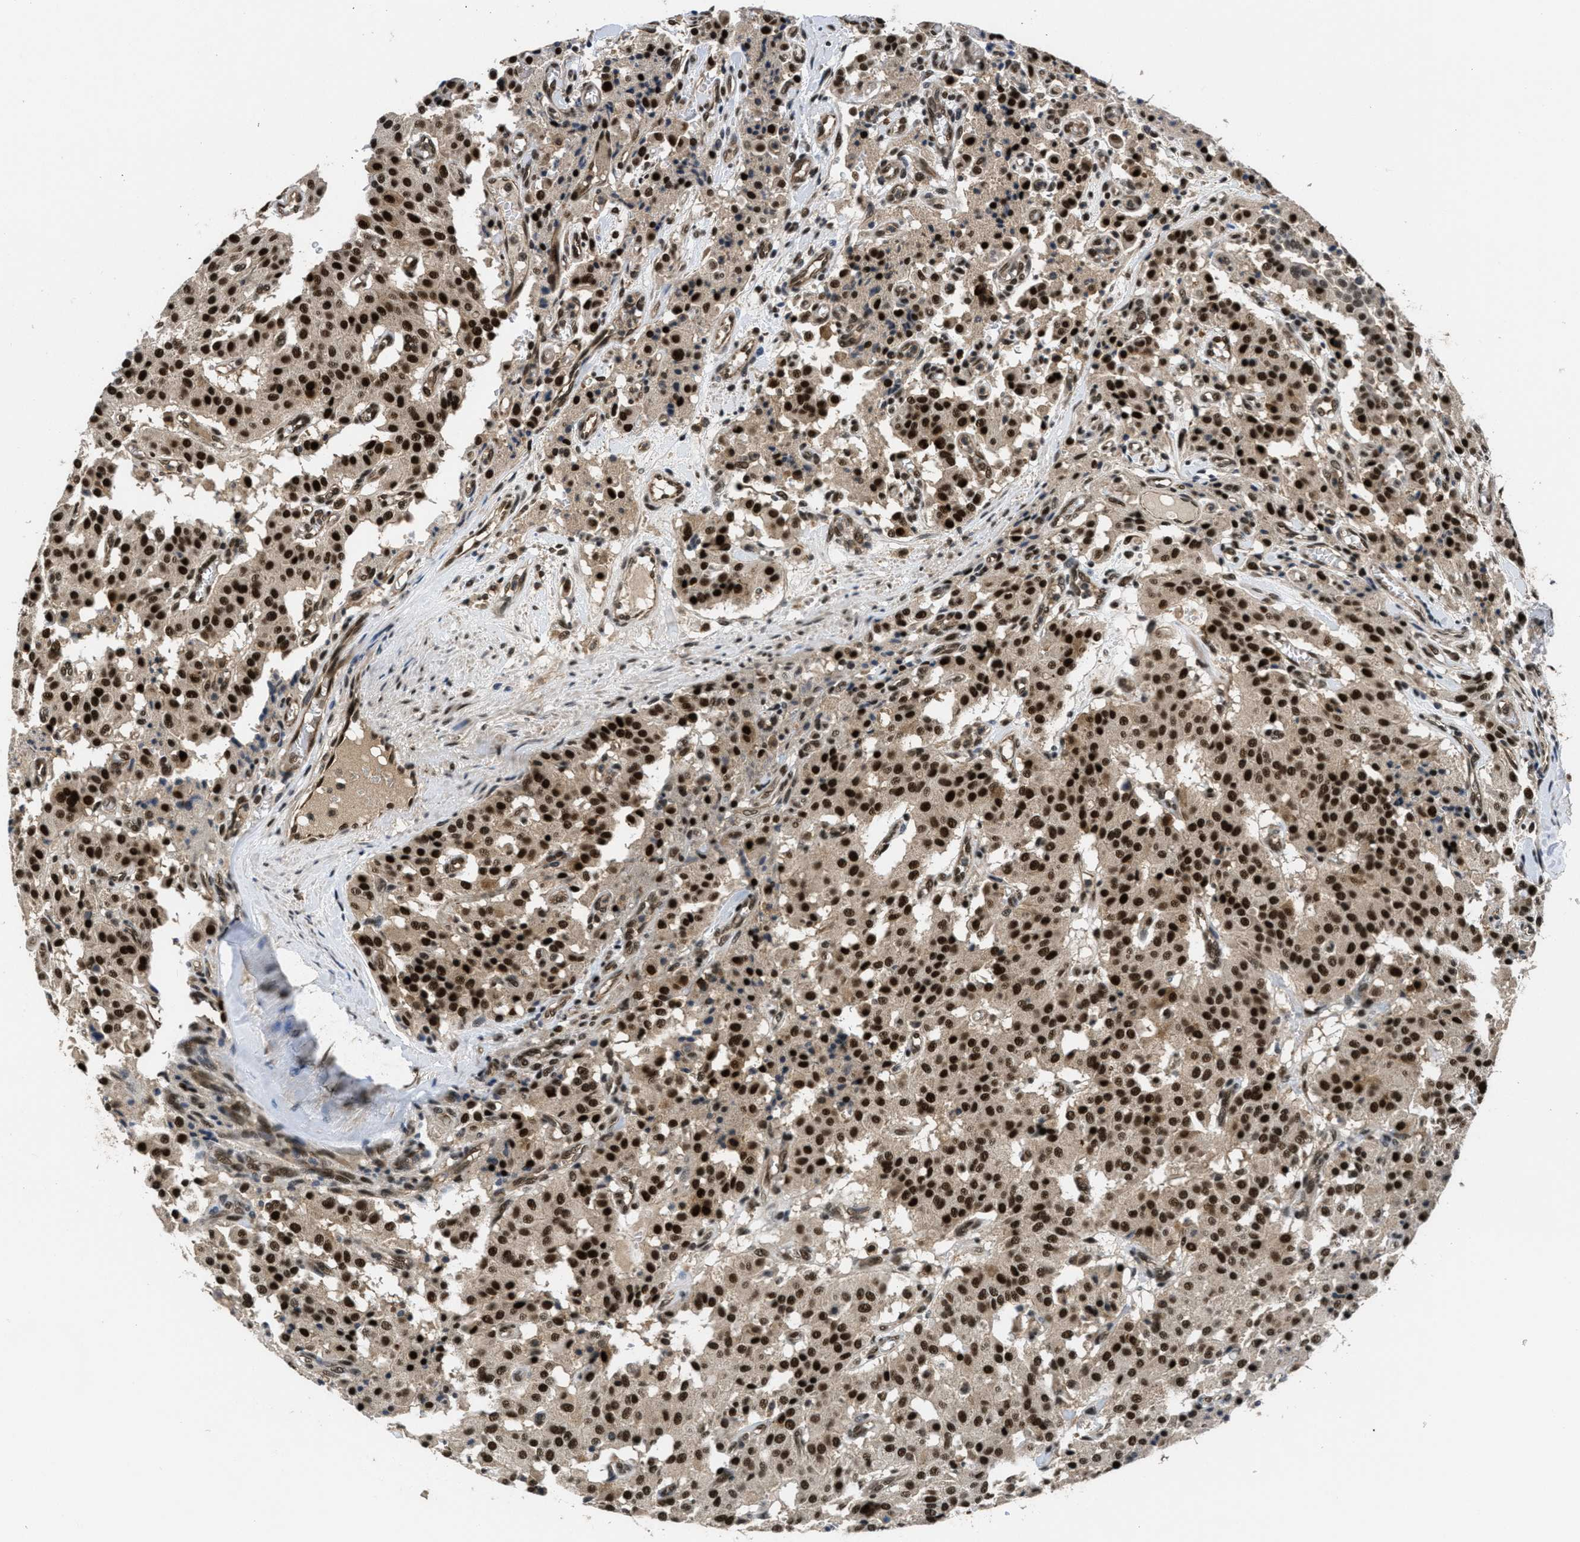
{"staining": {"intensity": "strong", "quantity": ">75%", "location": "cytoplasmic/membranous,nuclear"}, "tissue": "carcinoid", "cell_type": "Tumor cells", "image_type": "cancer", "snomed": [{"axis": "morphology", "description": "Carcinoid, malignant, NOS"}, {"axis": "topography", "description": "Lung"}], "caption": "Strong cytoplasmic/membranous and nuclear positivity for a protein is identified in approximately >75% of tumor cells of carcinoid (malignant) using IHC.", "gene": "CUL4B", "patient": {"sex": "male", "age": 30}}